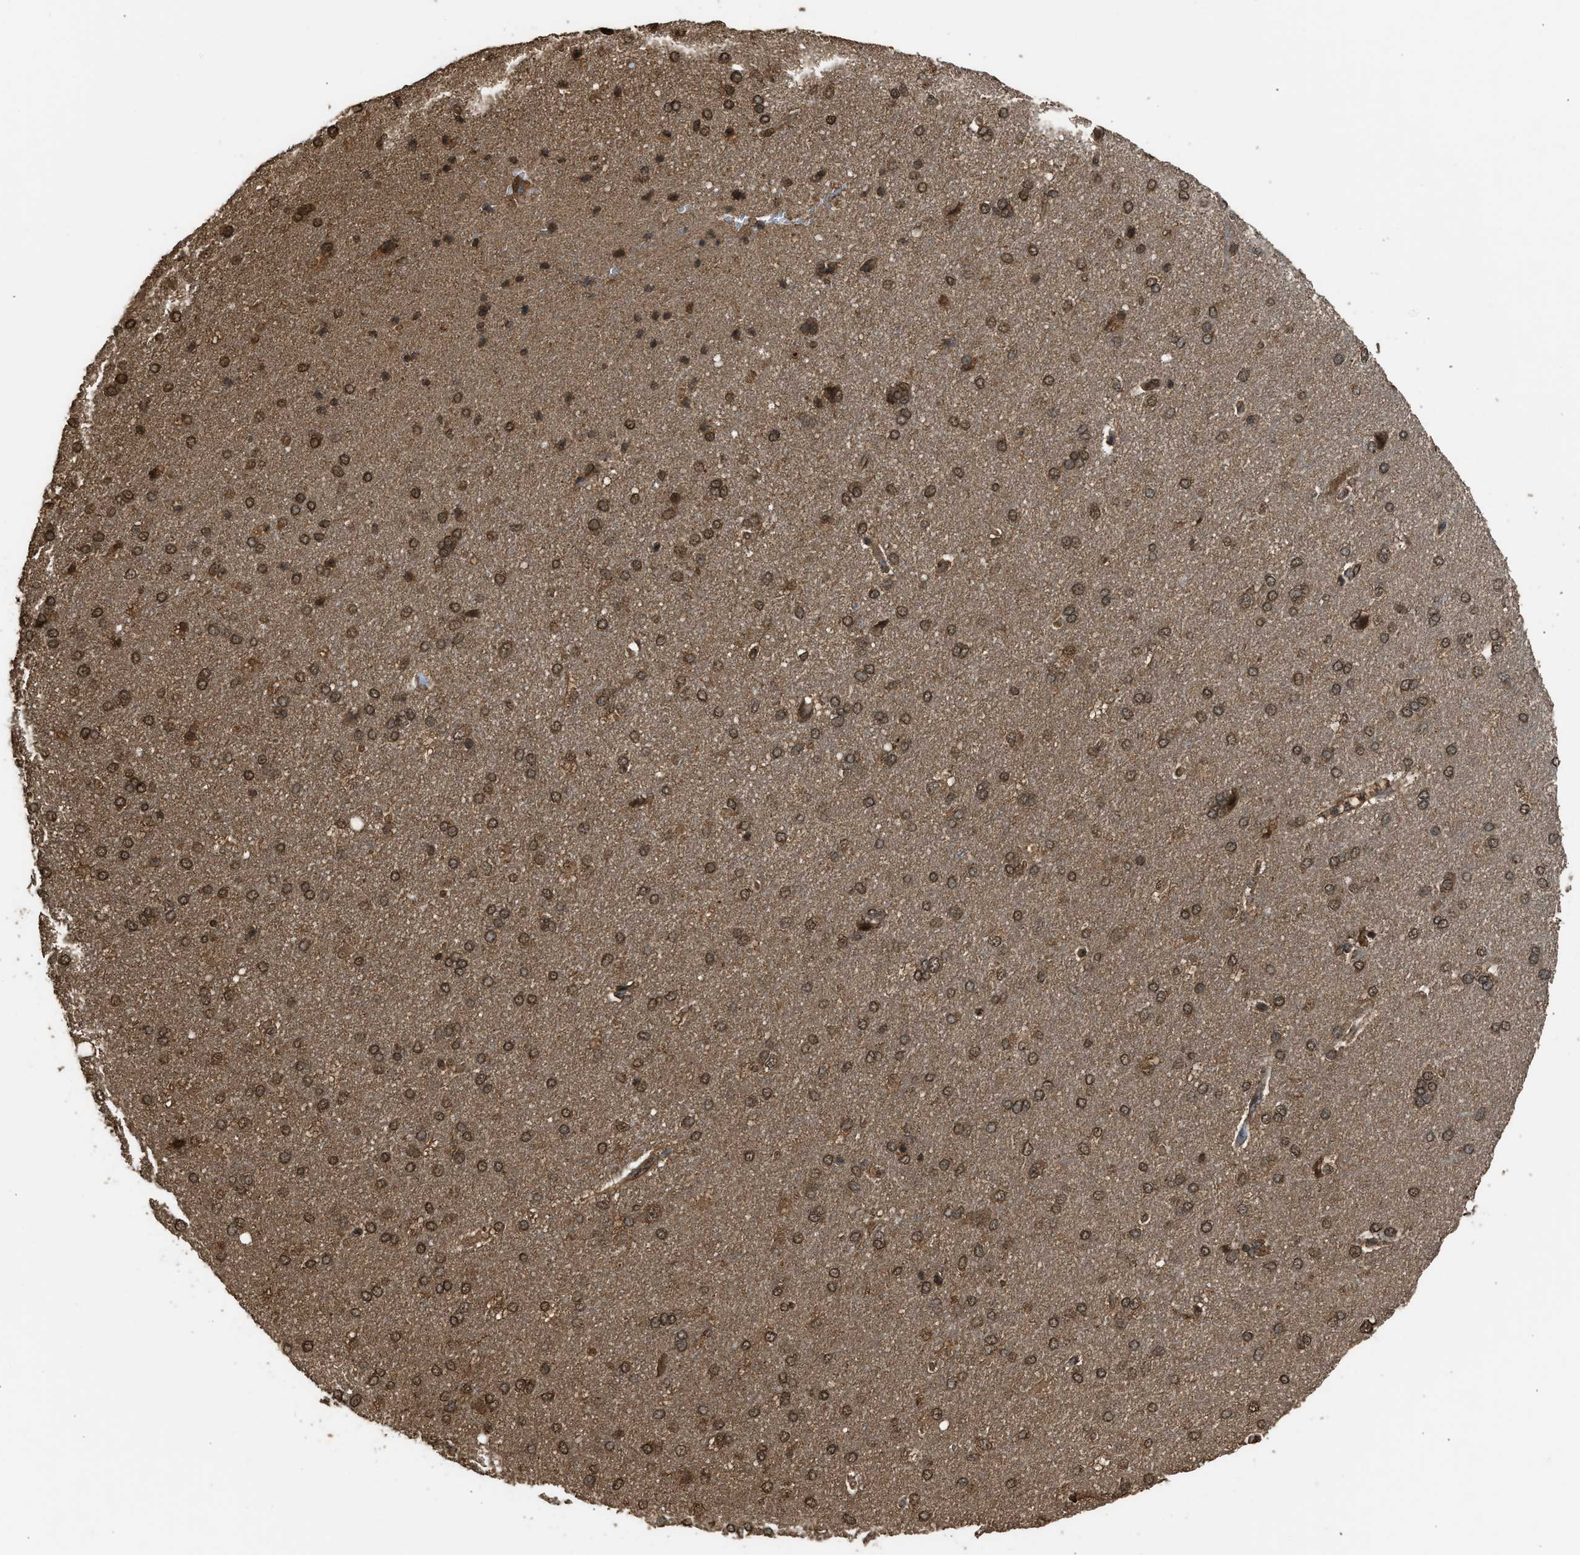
{"staining": {"intensity": "moderate", "quantity": ">75%", "location": "cytoplasmic/membranous,nuclear"}, "tissue": "cerebral cortex", "cell_type": "Endothelial cells", "image_type": "normal", "snomed": [{"axis": "morphology", "description": "Normal tissue, NOS"}, {"axis": "topography", "description": "Cerebral cortex"}], "caption": "Protein staining reveals moderate cytoplasmic/membranous,nuclear positivity in approximately >75% of endothelial cells in benign cerebral cortex.", "gene": "MYBL2", "patient": {"sex": "male", "age": 62}}